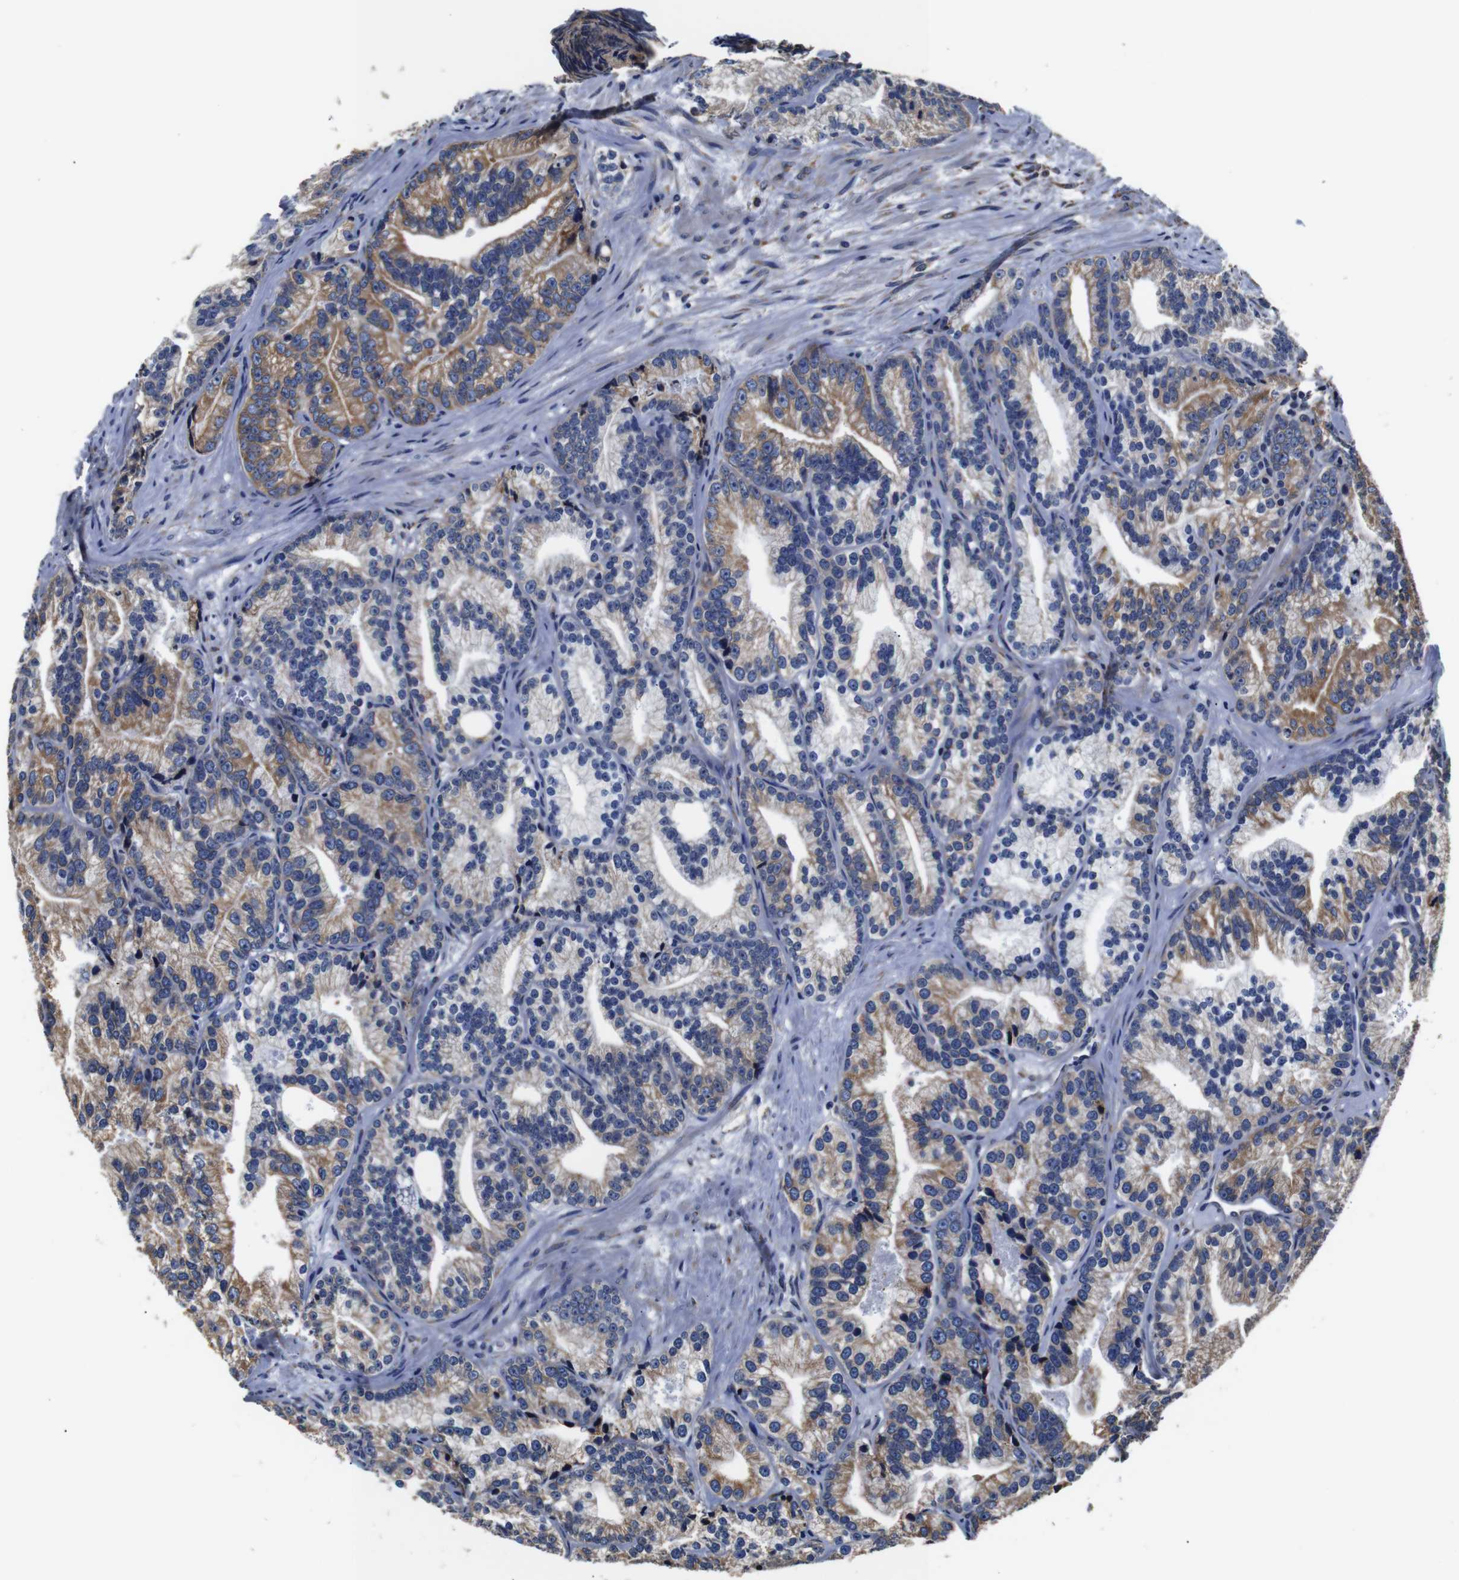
{"staining": {"intensity": "moderate", "quantity": "25%-75%", "location": "cytoplasmic/membranous"}, "tissue": "prostate cancer", "cell_type": "Tumor cells", "image_type": "cancer", "snomed": [{"axis": "morphology", "description": "Adenocarcinoma, Low grade"}, {"axis": "topography", "description": "Prostate"}], "caption": "Adenocarcinoma (low-grade) (prostate) was stained to show a protein in brown. There is medium levels of moderate cytoplasmic/membranous staining in approximately 25%-75% of tumor cells.", "gene": "PPIB", "patient": {"sex": "male", "age": 89}}